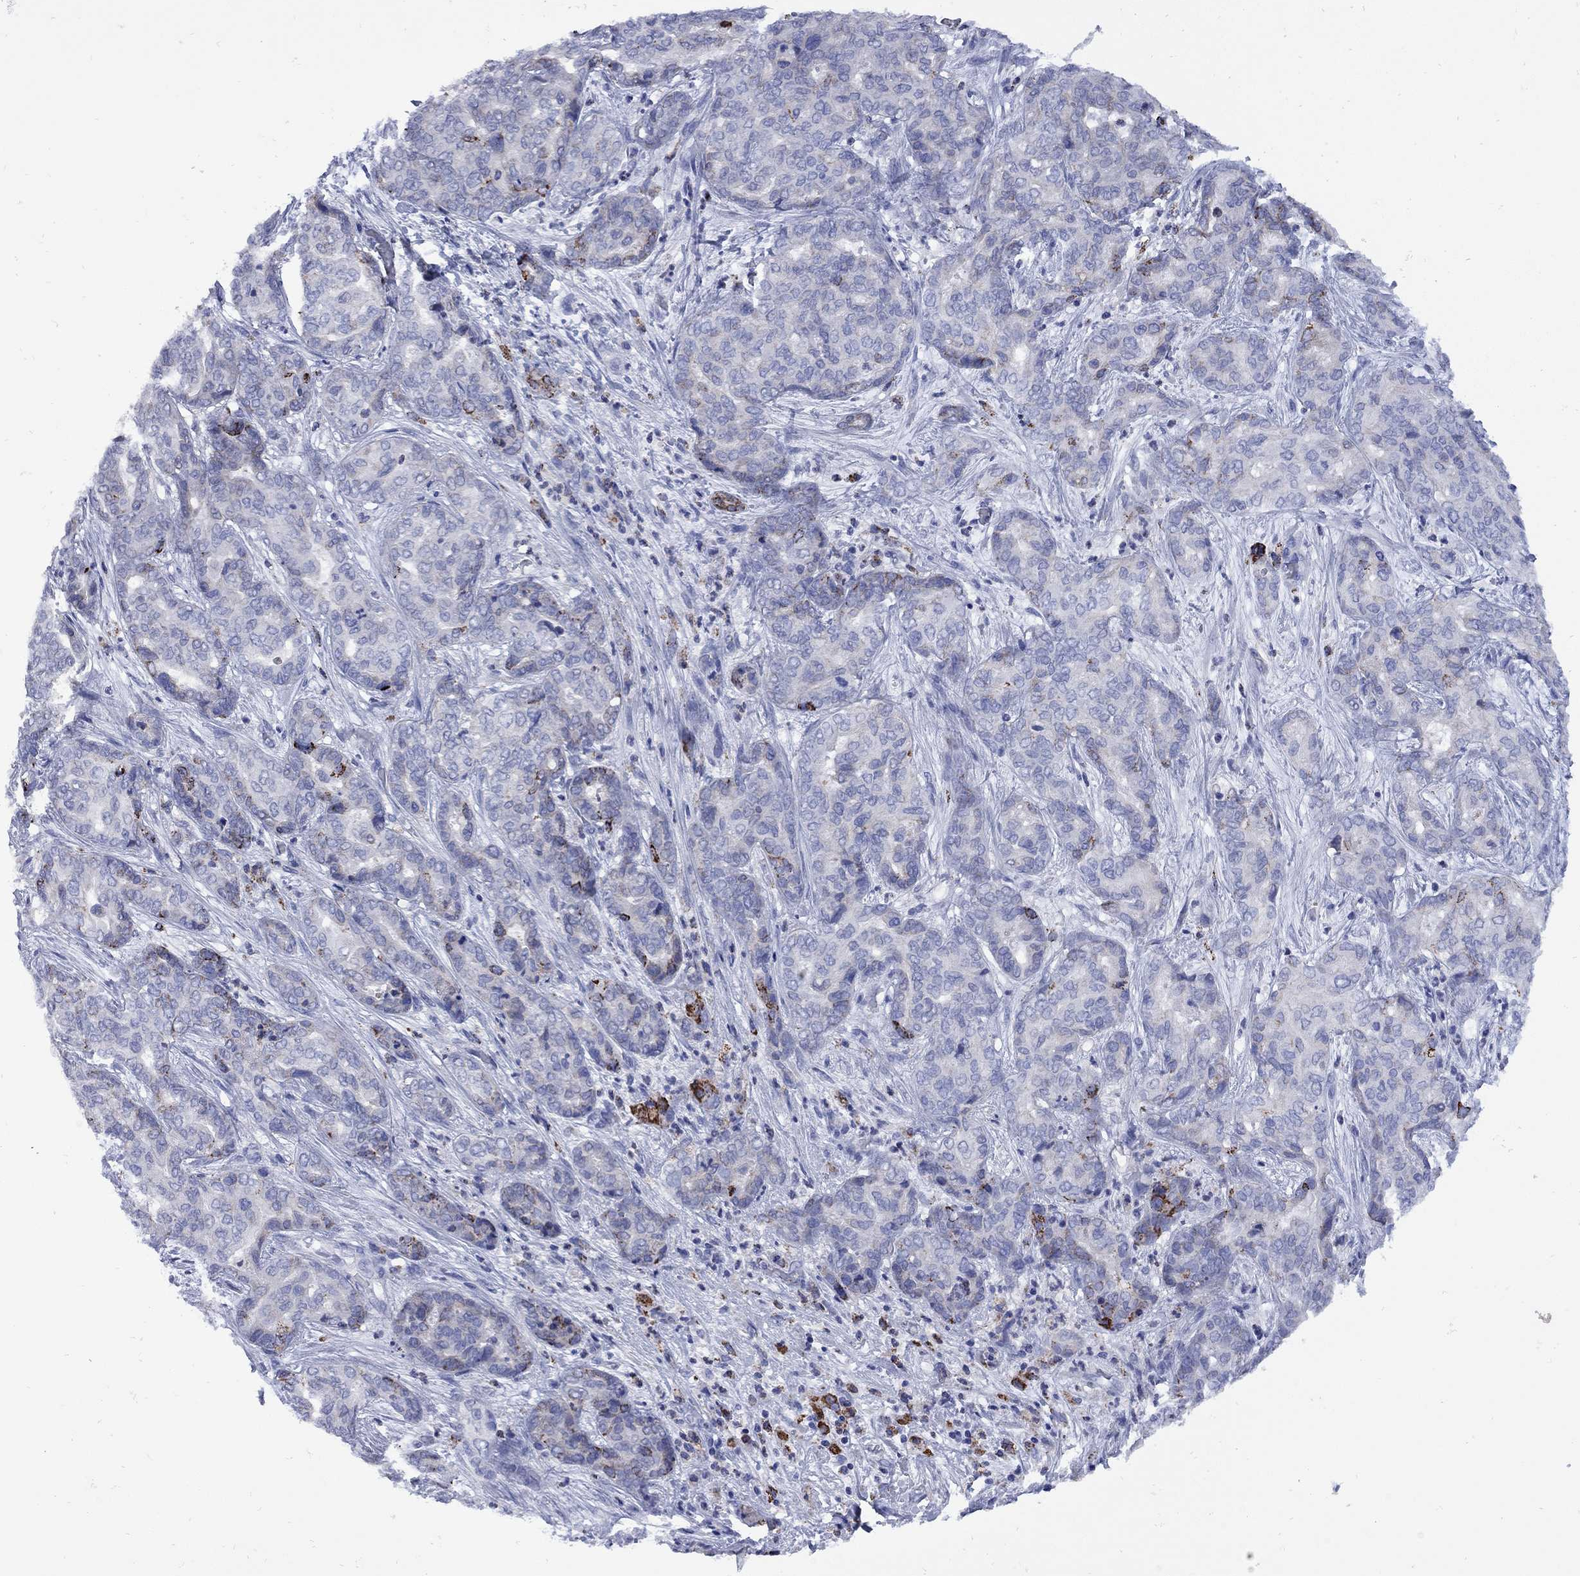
{"staining": {"intensity": "strong", "quantity": "<25%", "location": "cytoplasmic/membranous"}, "tissue": "liver cancer", "cell_type": "Tumor cells", "image_type": "cancer", "snomed": [{"axis": "morphology", "description": "Cholangiocarcinoma"}, {"axis": "topography", "description": "Liver"}], "caption": "Strong cytoplasmic/membranous positivity for a protein is identified in about <25% of tumor cells of liver cancer using immunohistochemistry (IHC).", "gene": "SESTD1", "patient": {"sex": "female", "age": 64}}